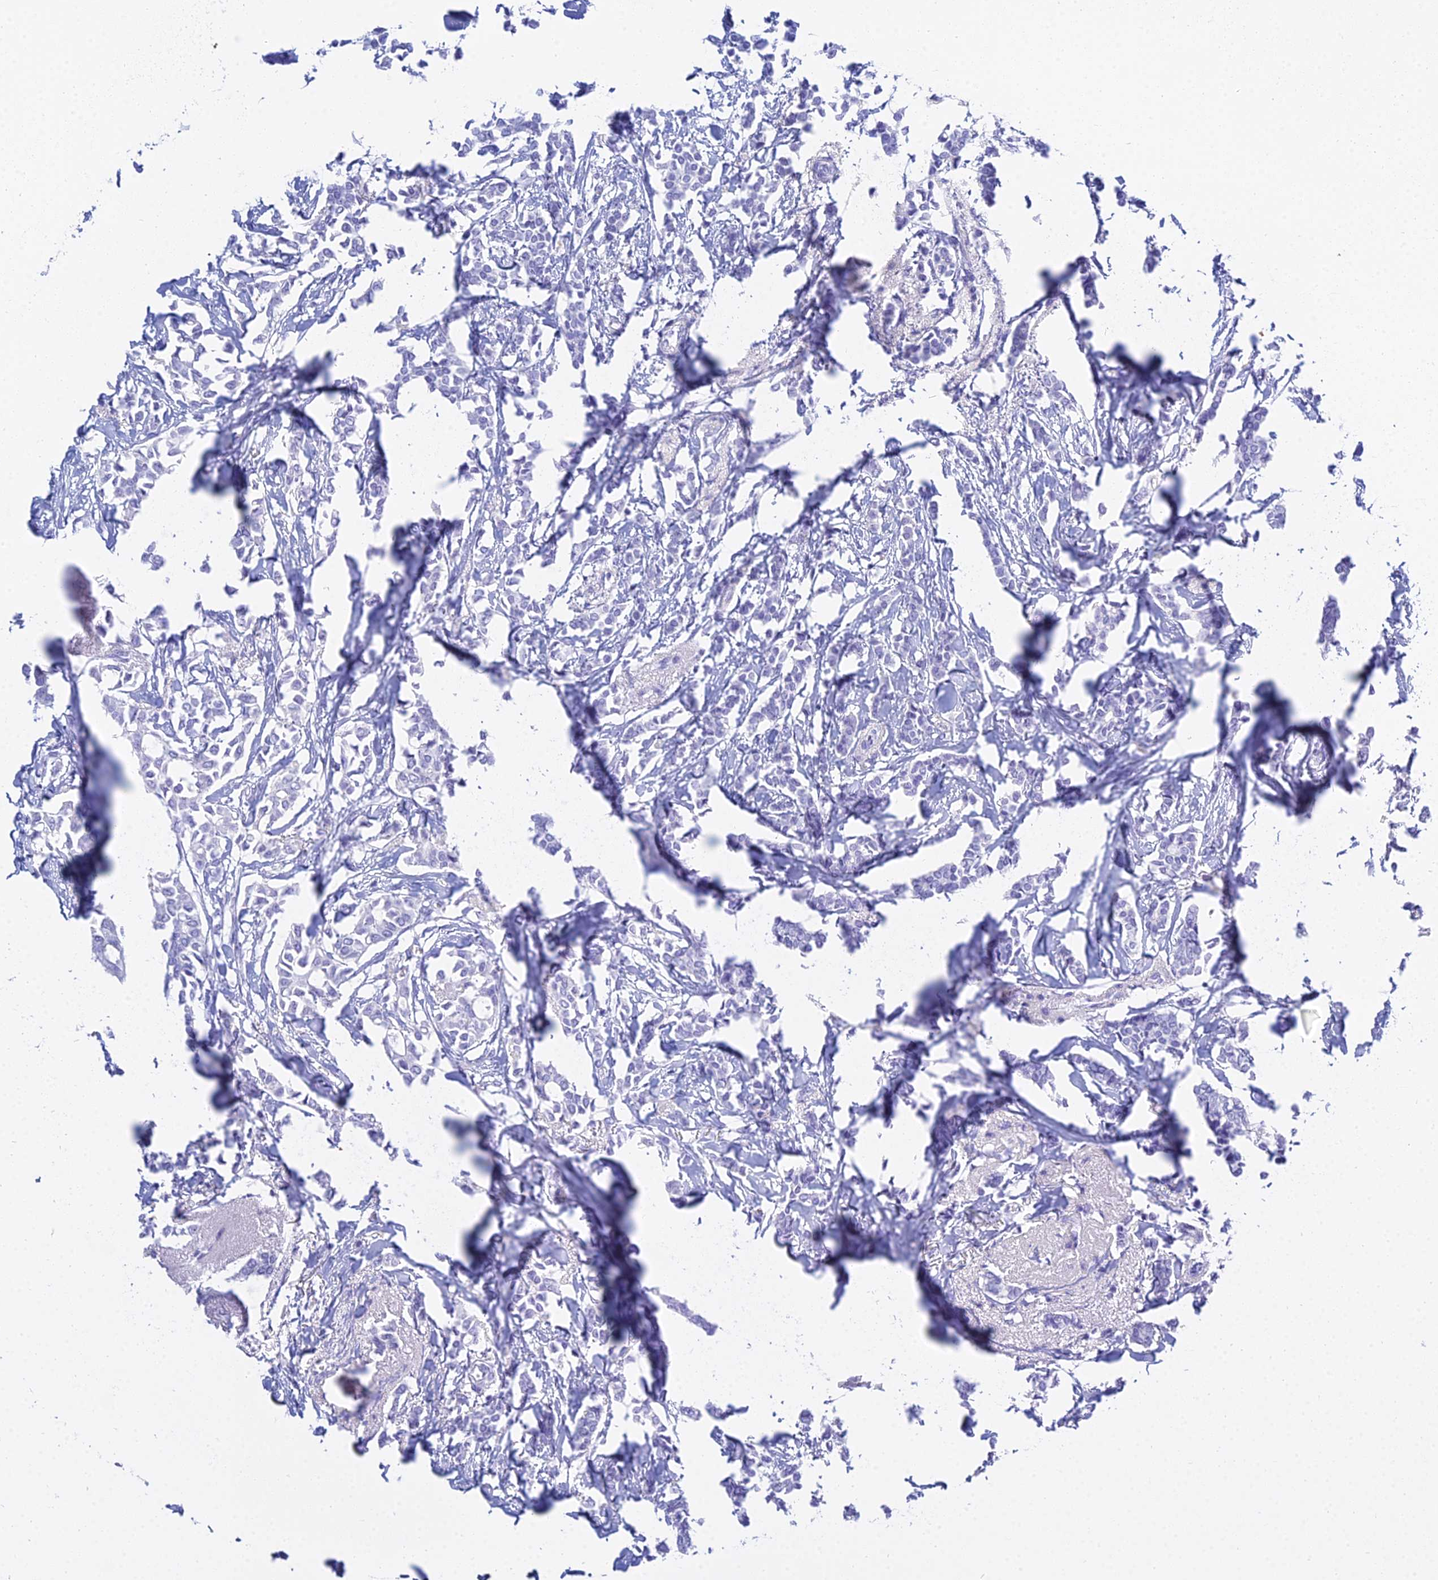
{"staining": {"intensity": "negative", "quantity": "none", "location": "none"}, "tissue": "breast cancer", "cell_type": "Tumor cells", "image_type": "cancer", "snomed": [{"axis": "morphology", "description": "Duct carcinoma"}, {"axis": "topography", "description": "Breast"}], "caption": "Immunohistochemical staining of breast cancer (invasive ductal carcinoma) exhibits no significant staining in tumor cells.", "gene": "PATE4", "patient": {"sex": "female", "age": 41}}